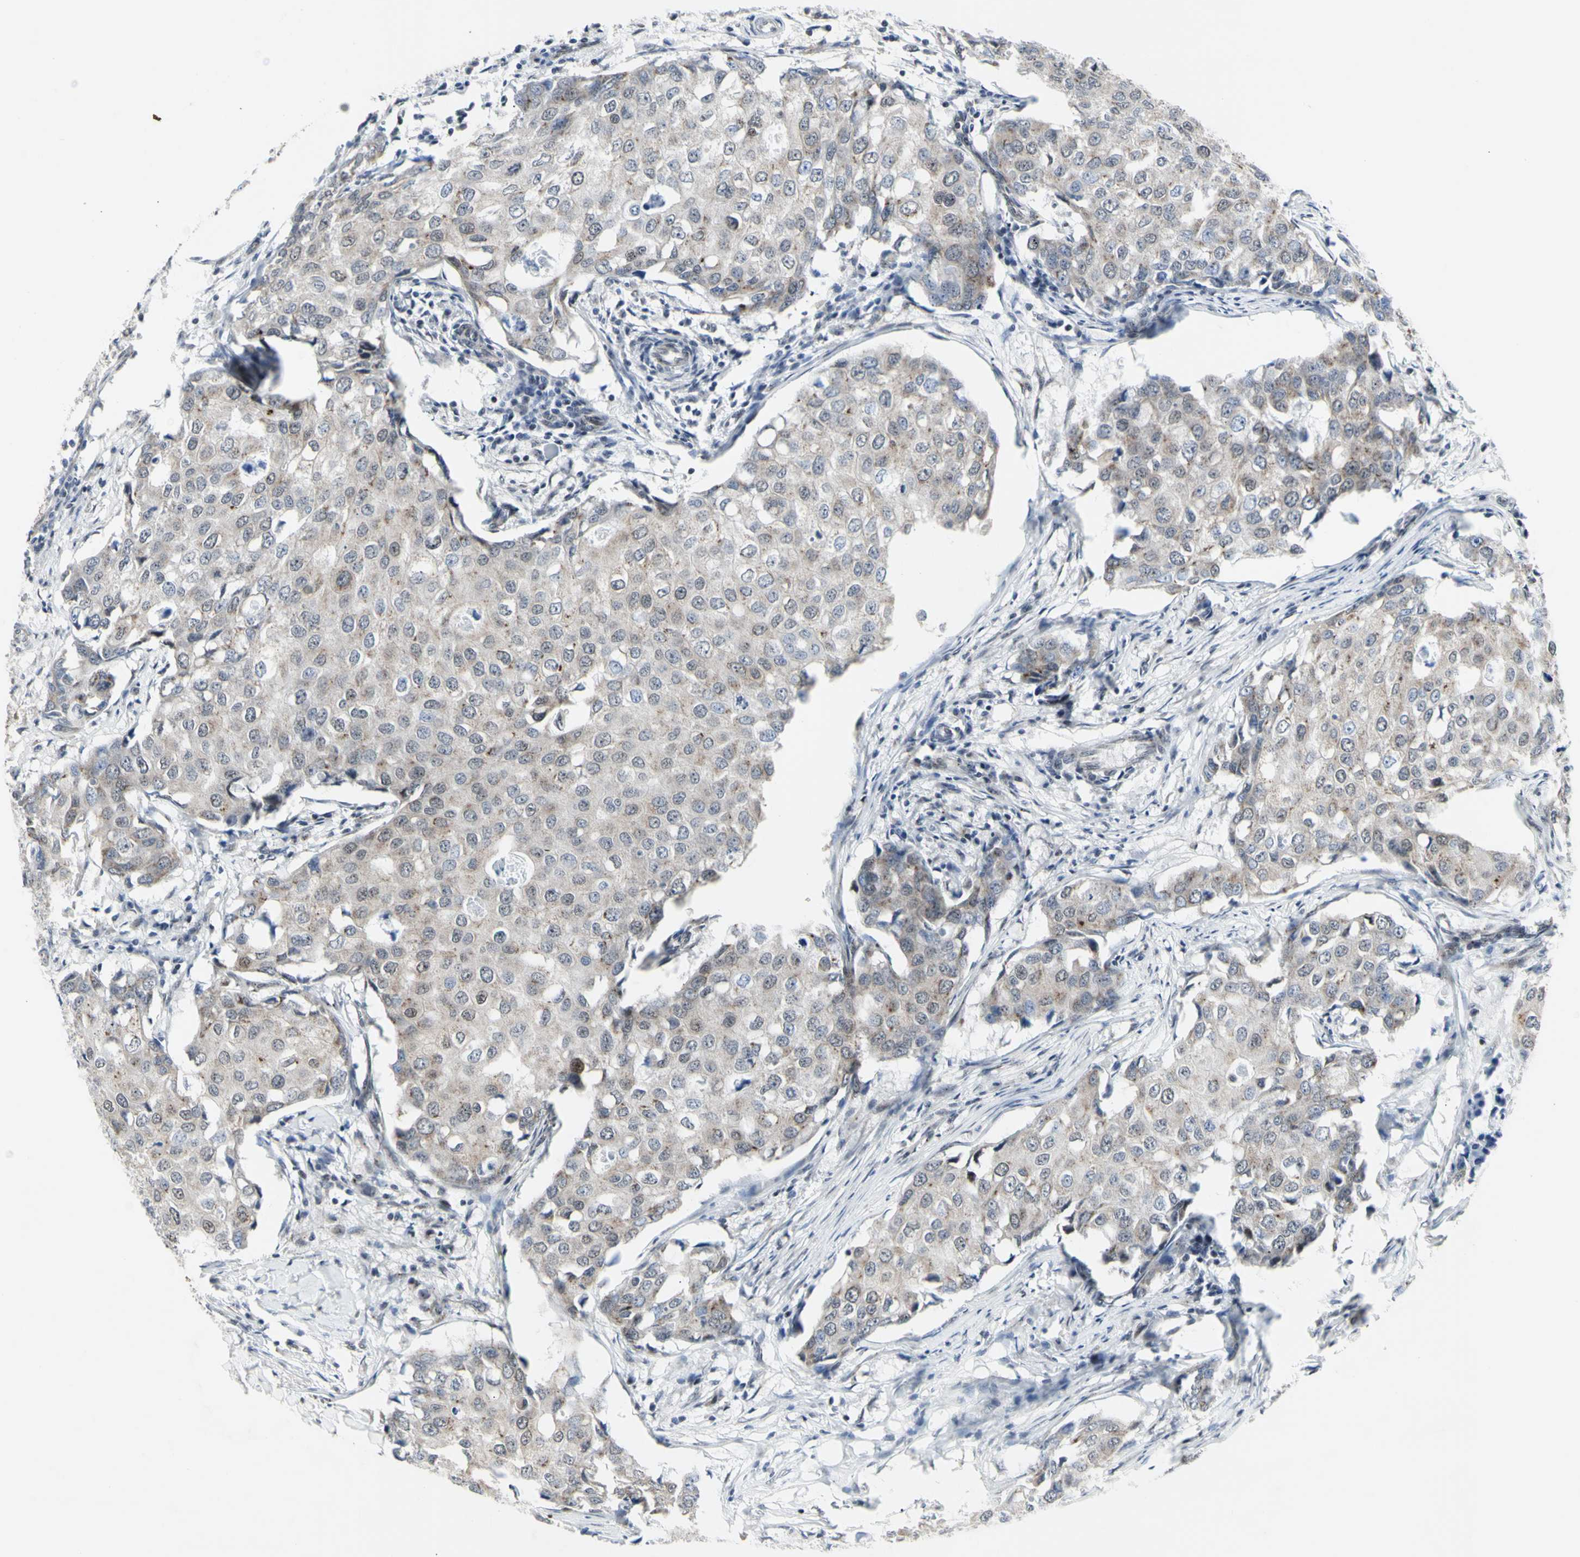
{"staining": {"intensity": "weak", "quantity": ">75%", "location": "cytoplasmic/membranous"}, "tissue": "breast cancer", "cell_type": "Tumor cells", "image_type": "cancer", "snomed": [{"axis": "morphology", "description": "Duct carcinoma"}, {"axis": "topography", "description": "Breast"}], "caption": "Immunohistochemistry photomicrograph of infiltrating ductal carcinoma (breast) stained for a protein (brown), which reveals low levels of weak cytoplasmic/membranous staining in about >75% of tumor cells.", "gene": "DHRS7B", "patient": {"sex": "female", "age": 27}}